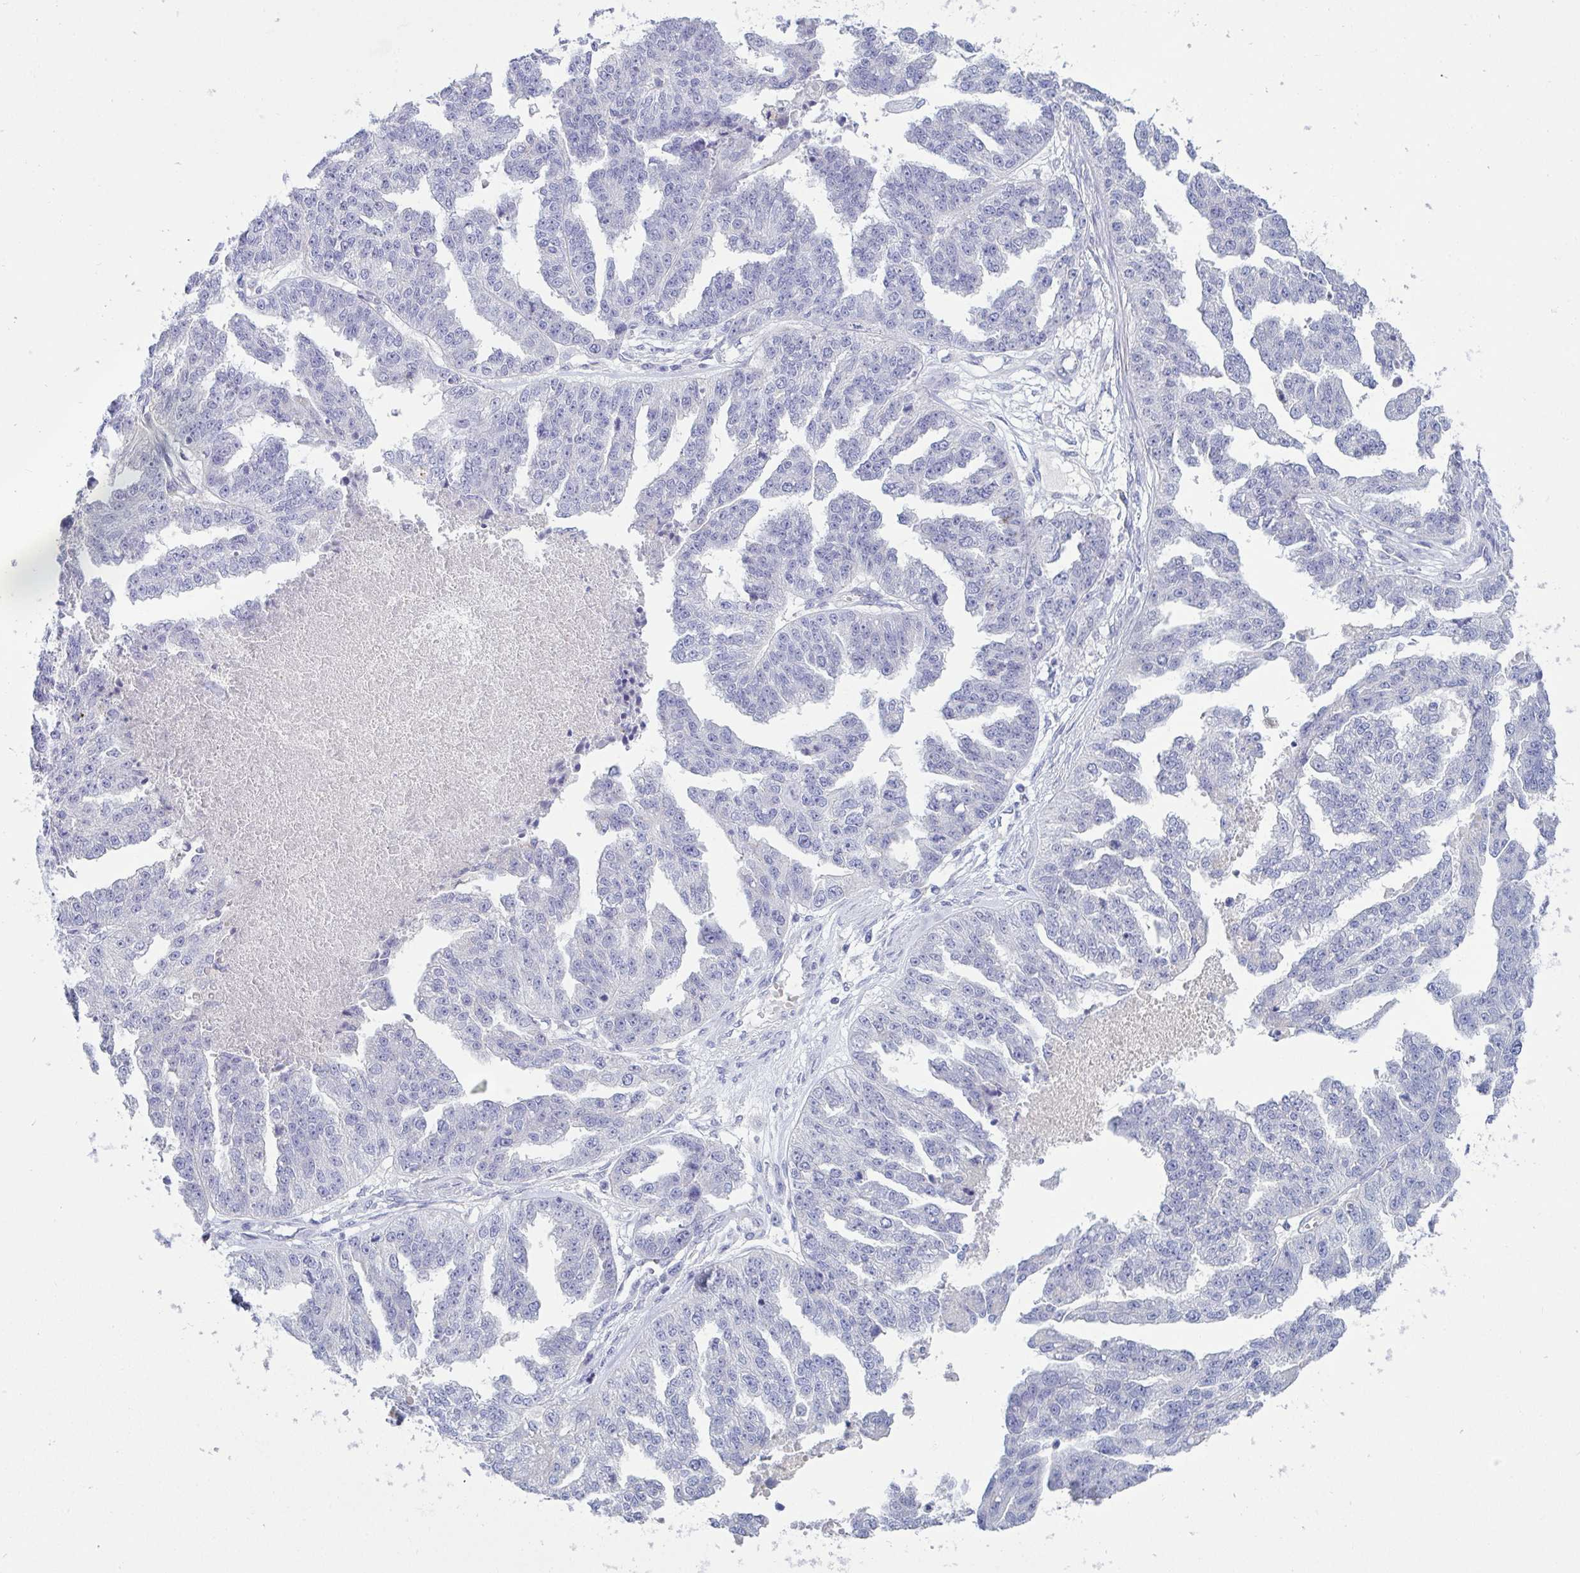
{"staining": {"intensity": "negative", "quantity": "none", "location": "none"}, "tissue": "ovarian cancer", "cell_type": "Tumor cells", "image_type": "cancer", "snomed": [{"axis": "morphology", "description": "Cystadenocarcinoma, serous, NOS"}, {"axis": "topography", "description": "Ovary"}], "caption": "A high-resolution histopathology image shows IHC staining of ovarian serous cystadenocarcinoma, which demonstrates no significant staining in tumor cells.", "gene": "TAS2R38", "patient": {"sex": "female", "age": 58}}